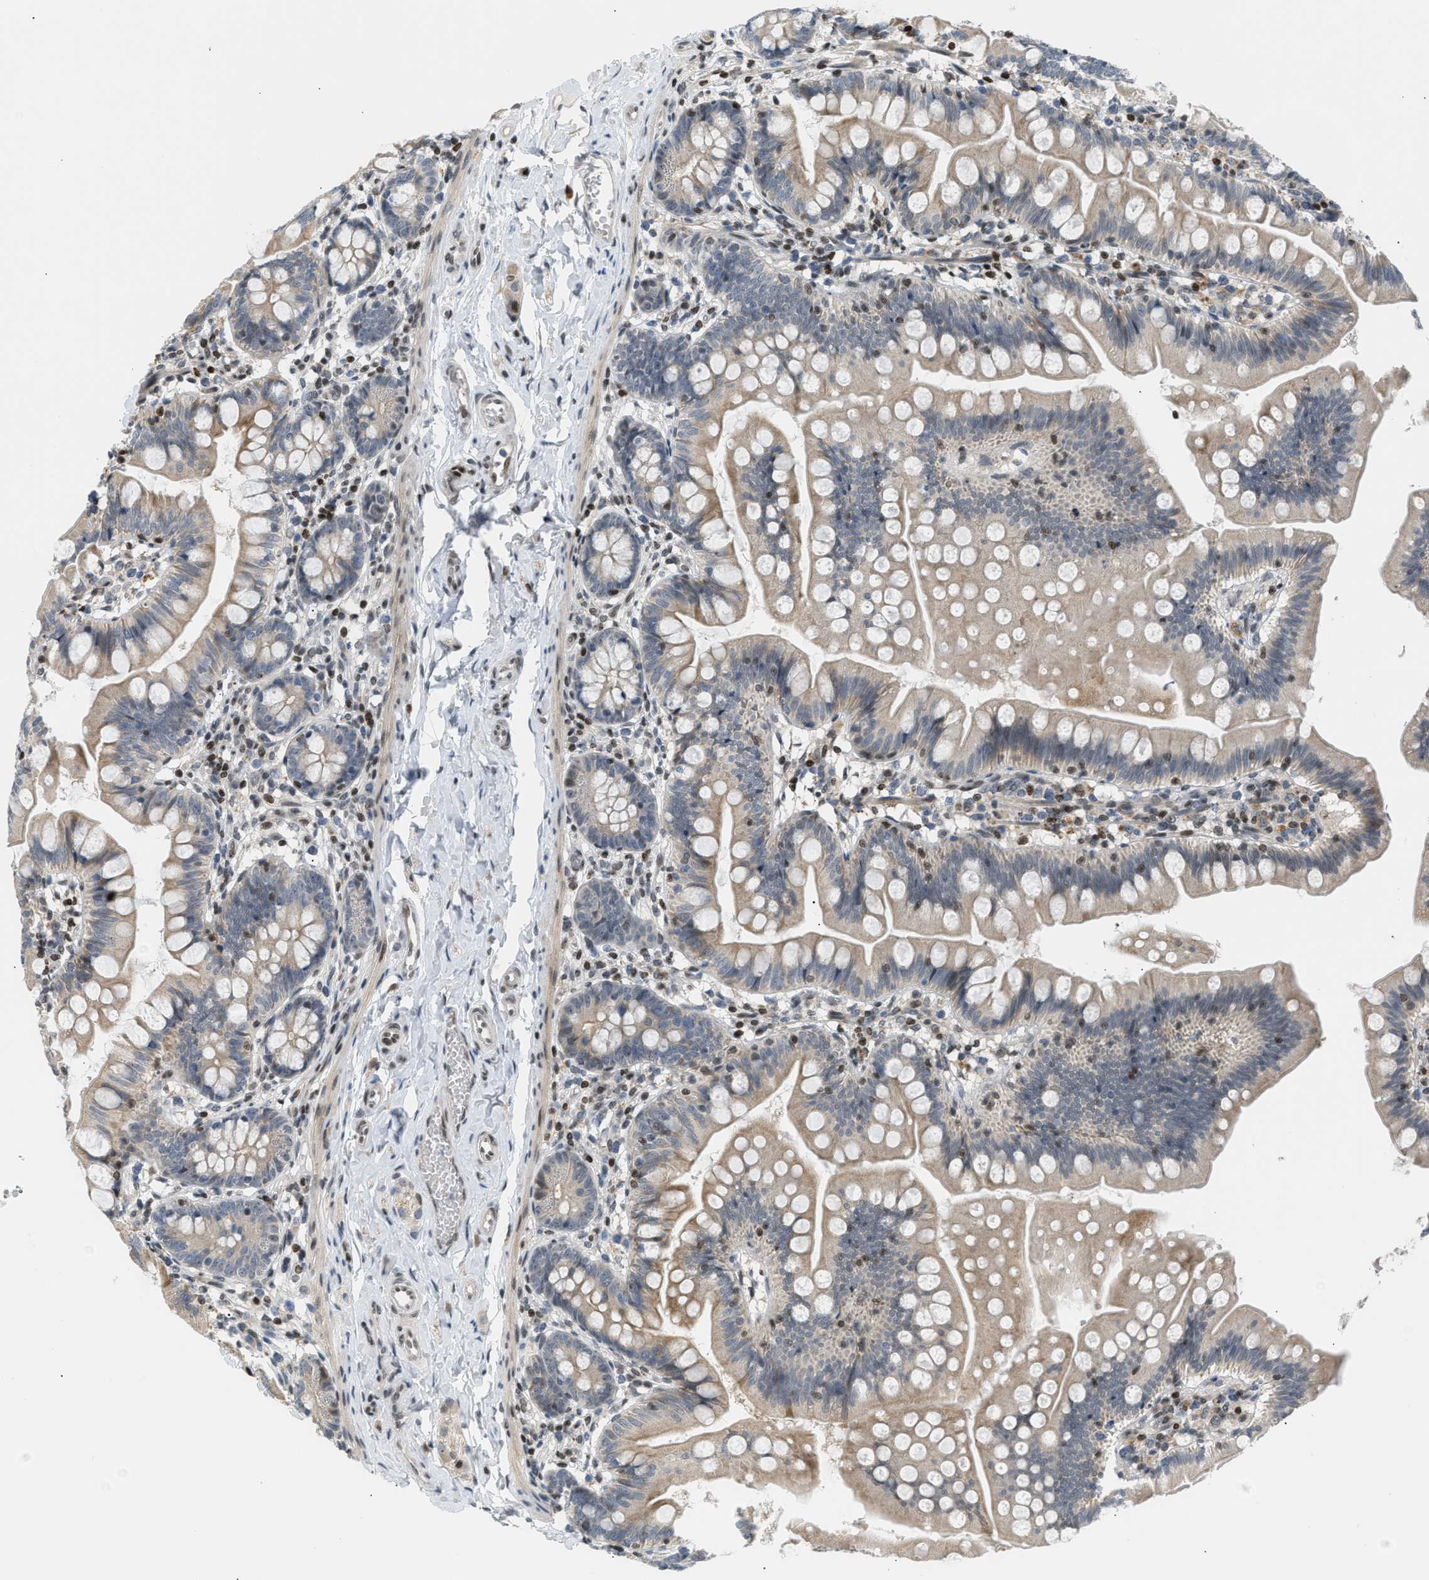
{"staining": {"intensity": "moderate", "quantity": "25%-75%", "location": "cytoplasmic/membranous"}, "tissue": "small intestine", "cell_type": "Glandular cells", "image_type": "normal", "snomed": [{"axis": "morphology", "description": "Normal tissue, NOS"}, {"axis": "topography", "description": "Small intestine"}], "caption": "Immunohistochemical staining of normal human small intestine demonstrates moderate cytoplasmic/membranous protein positivity in about 25%-75% of glandular cells.", "gene": "NPS", "patient": {"sex": "male", "age": 7}}